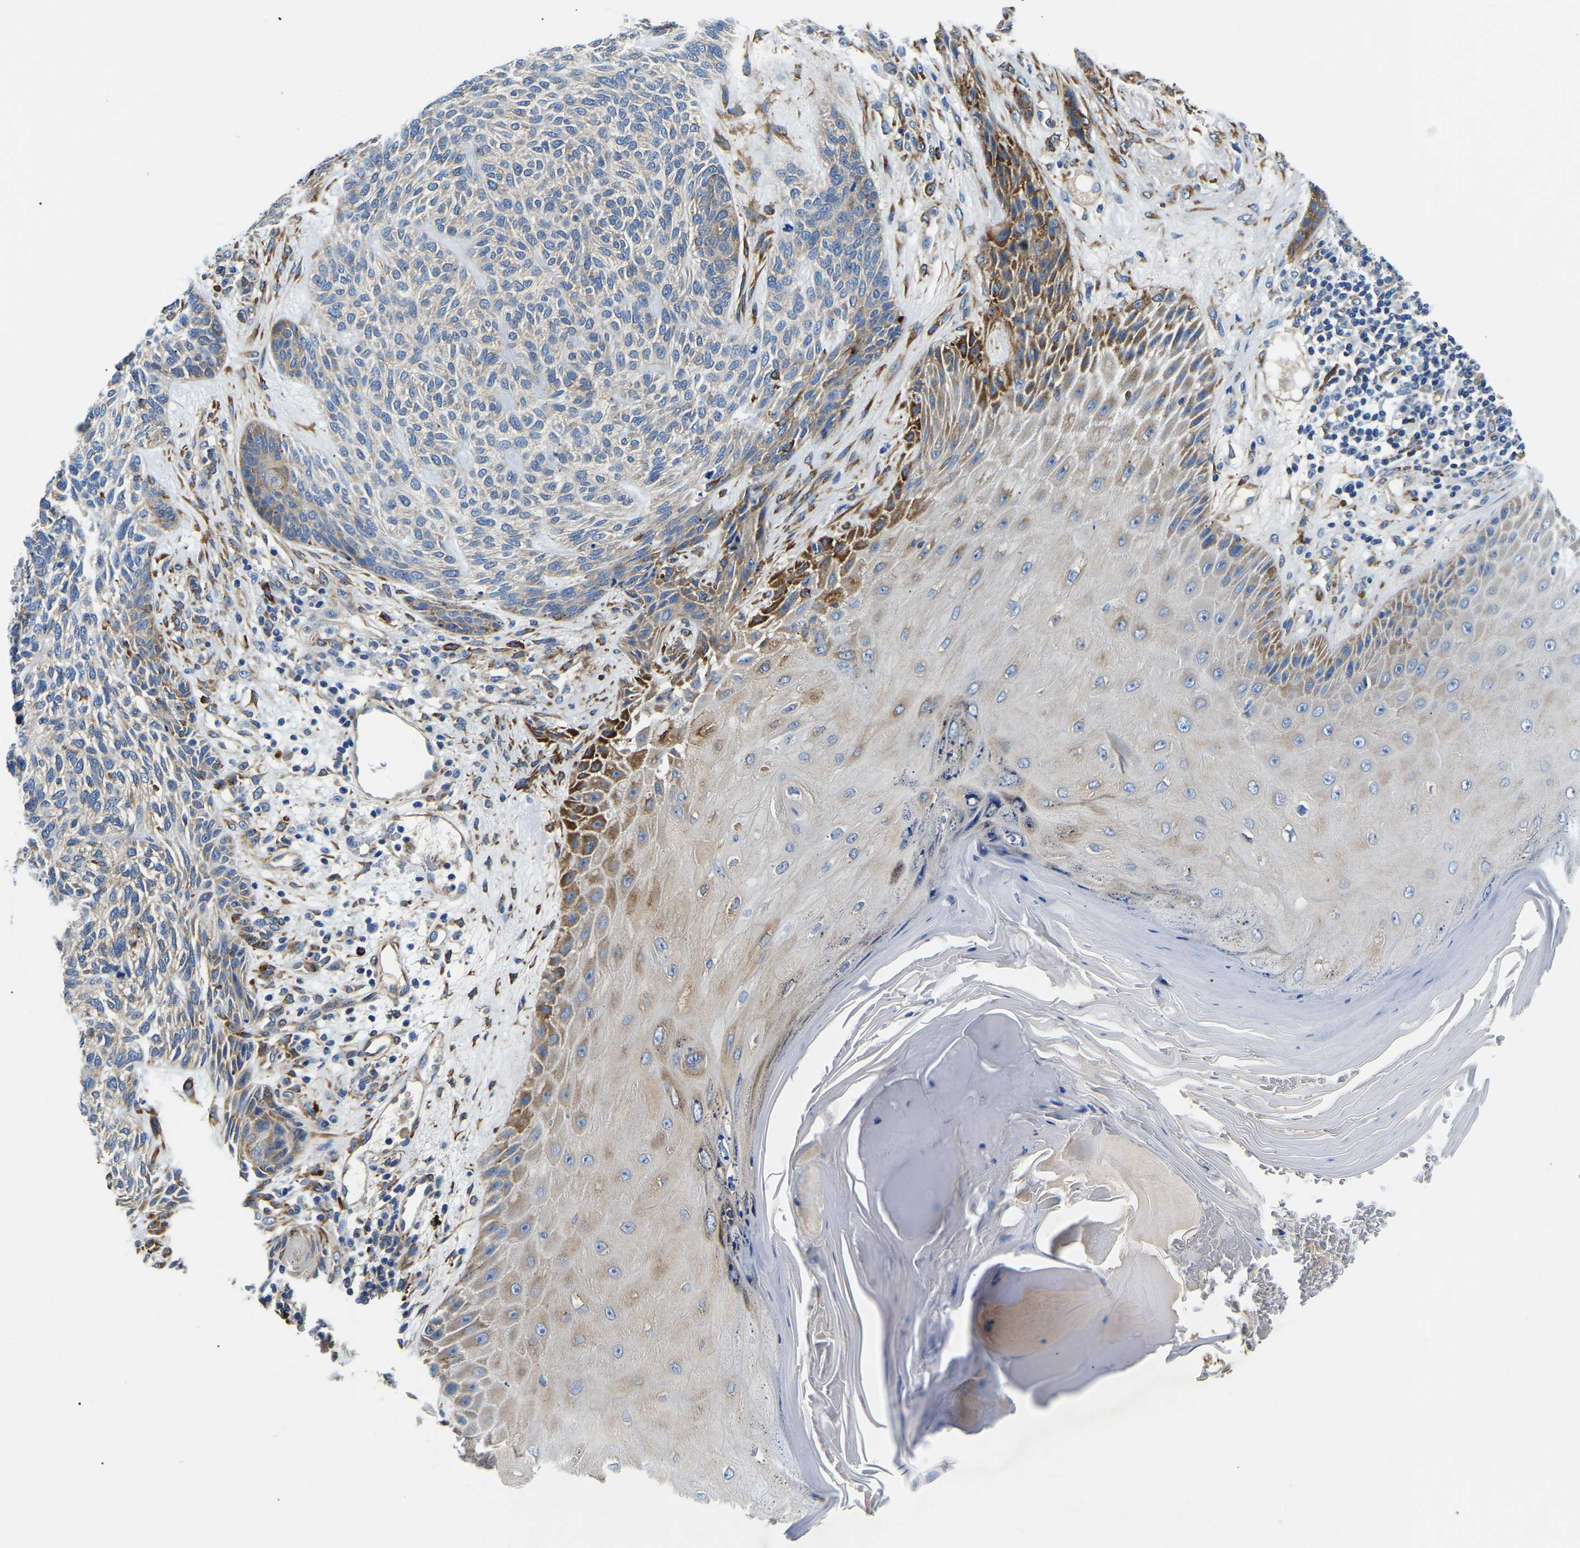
{"staining": {"intensity": "moderate", "quantity": "25%-75%", "location": "cytoplasmic/membranous"}, "tissue": "skin cancer", "cell_type": "Tumor cells", "image_type": "cancer", "snomed": [{"axis": "morphology", "description": "Basal cell carcinoma"}, {"axis": "topography", "description": "Skin"}], "caption": "Protein expression analysis of human skin cancer (basal cell carcinoma) reveals moderate cytoplasmic/membranous staining in approximately 25%-75% of tumor cells.", "gene": "DUSP8", "patient": {"sex": "male", "age": 55}}